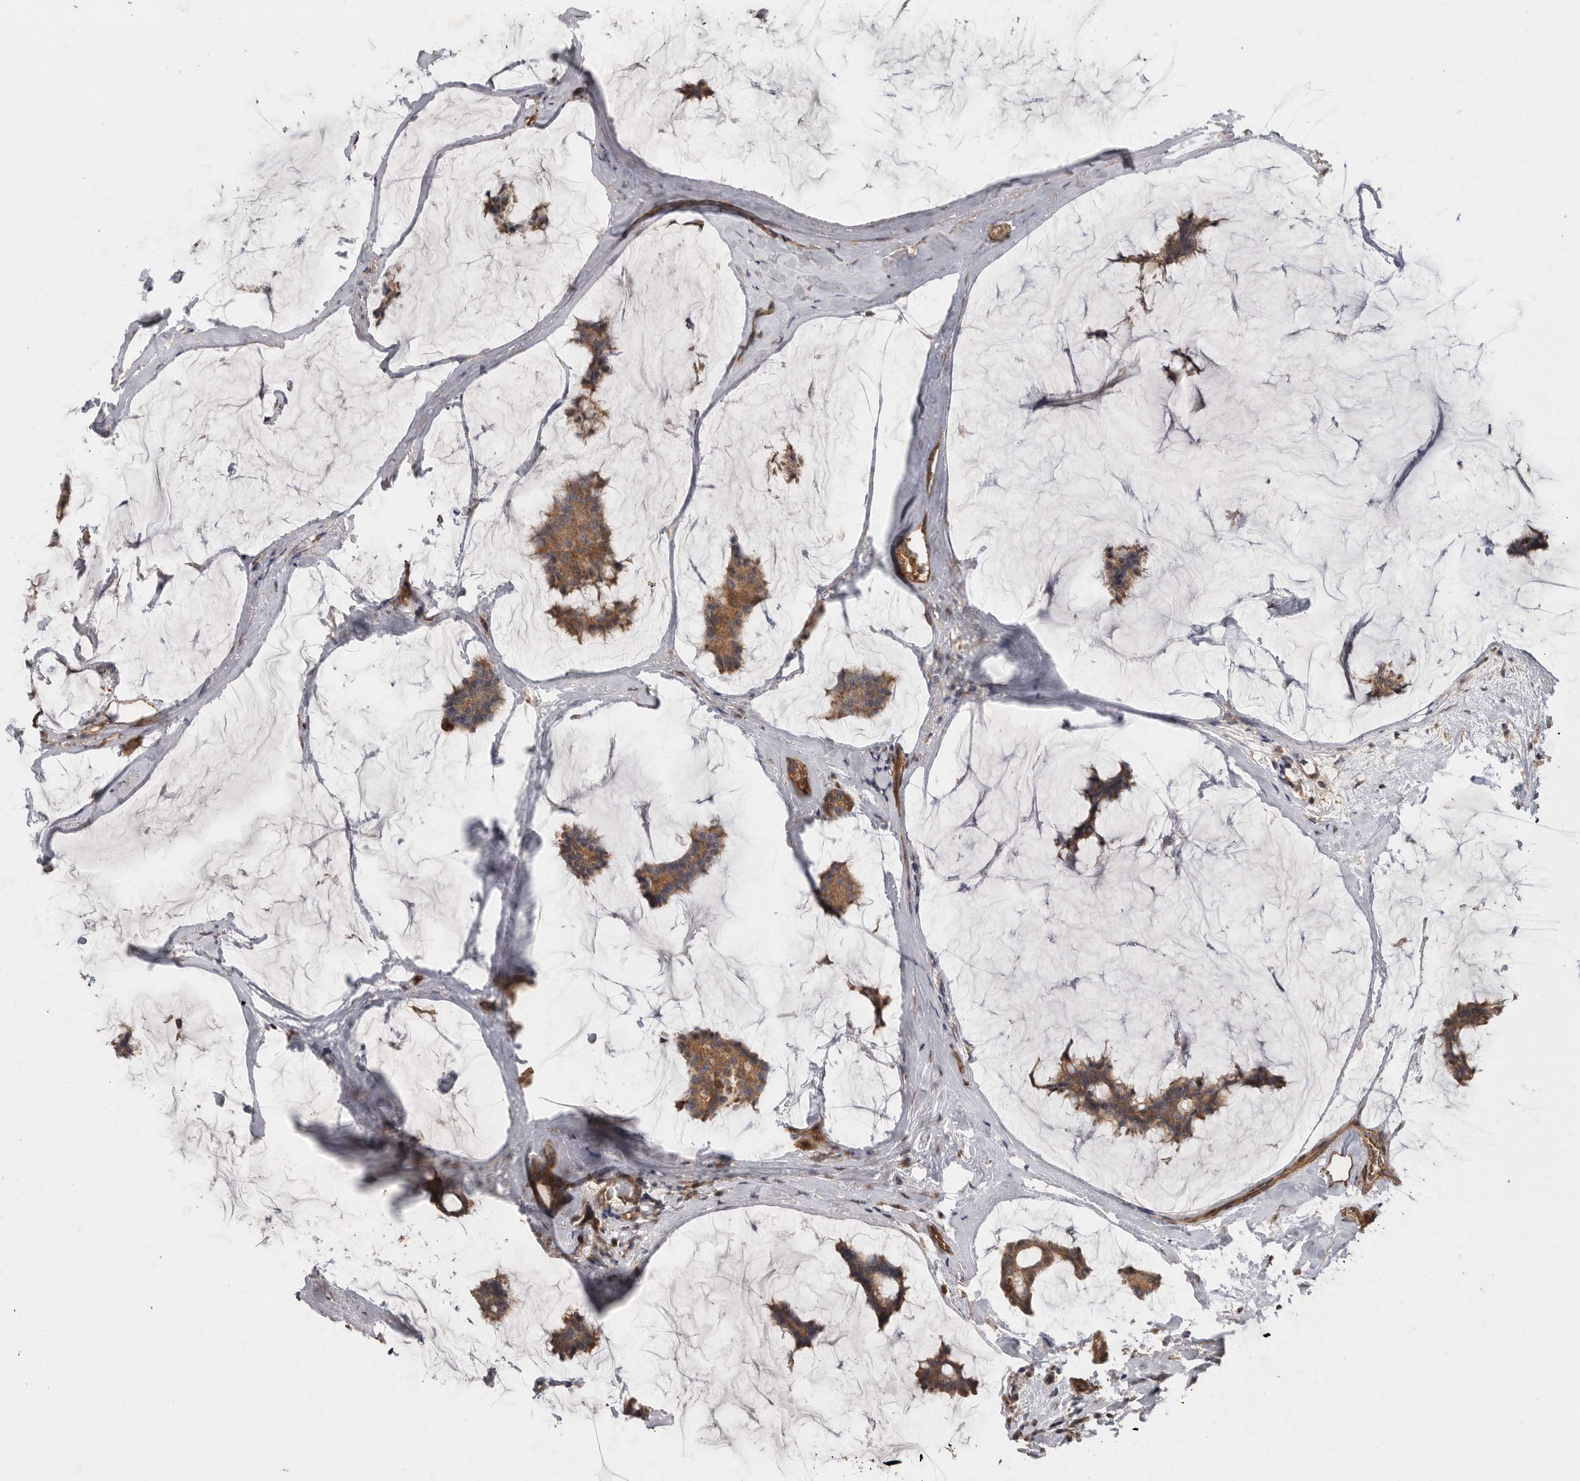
{"staining": {"intensity": "moderate", "quantity": ">75%", "location": "cytoplasmic/membranous"}, "tissue": "breast cancer", "cell_type": "Tumor cells", "image_type": "cancer", "snomed": [{"axis": "morphology", "description": "Duct carcinoma"}, {"axis": "topography", "description": "Breast"}], "caption": "Immunohistochemical staining of human breast cancer displays moderate cytoplasmic/membranous protein expression in approximately >75% of tumor cells.", "gene": "PODXL2", "patient": {"sex": "female", "age": 93}}